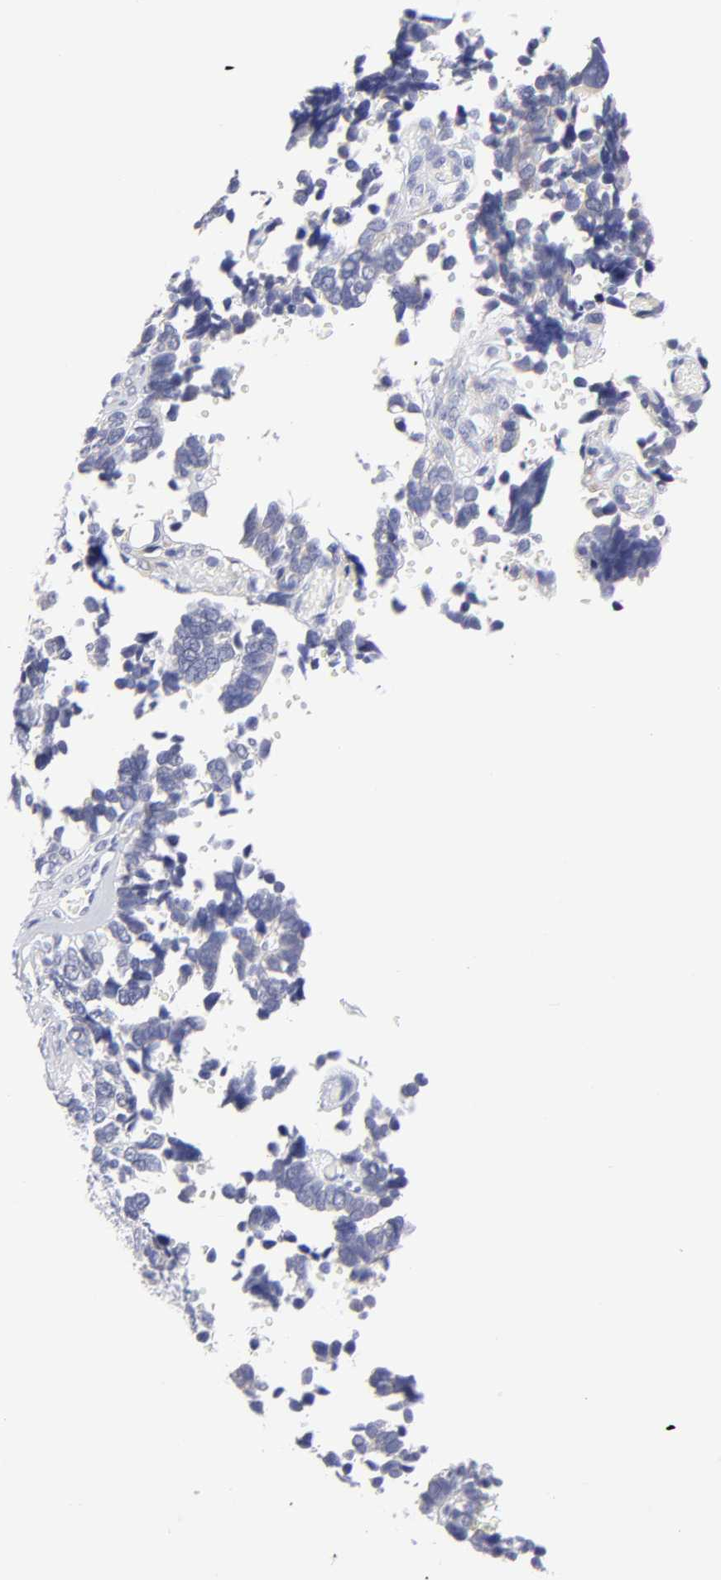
{"staining": {"intensity": "negative", "quantity": "none", "location": "none"}, "tissue": "ovarian cancer", "cell_type": "Tumor cells", "image_type": "cancer", "snomed": [{"axis": "morphology", "description": "Cystadenocarcinoma, serous, NOS"}, {"axis": "topography", "description": "Ovary"}], "caption": "Tumor cells show no significant protein positivity in serous cystadenocarcinoma (ovarian).", "gene": "DUSP9", "patient": {"sex": "female", "age": 77}}